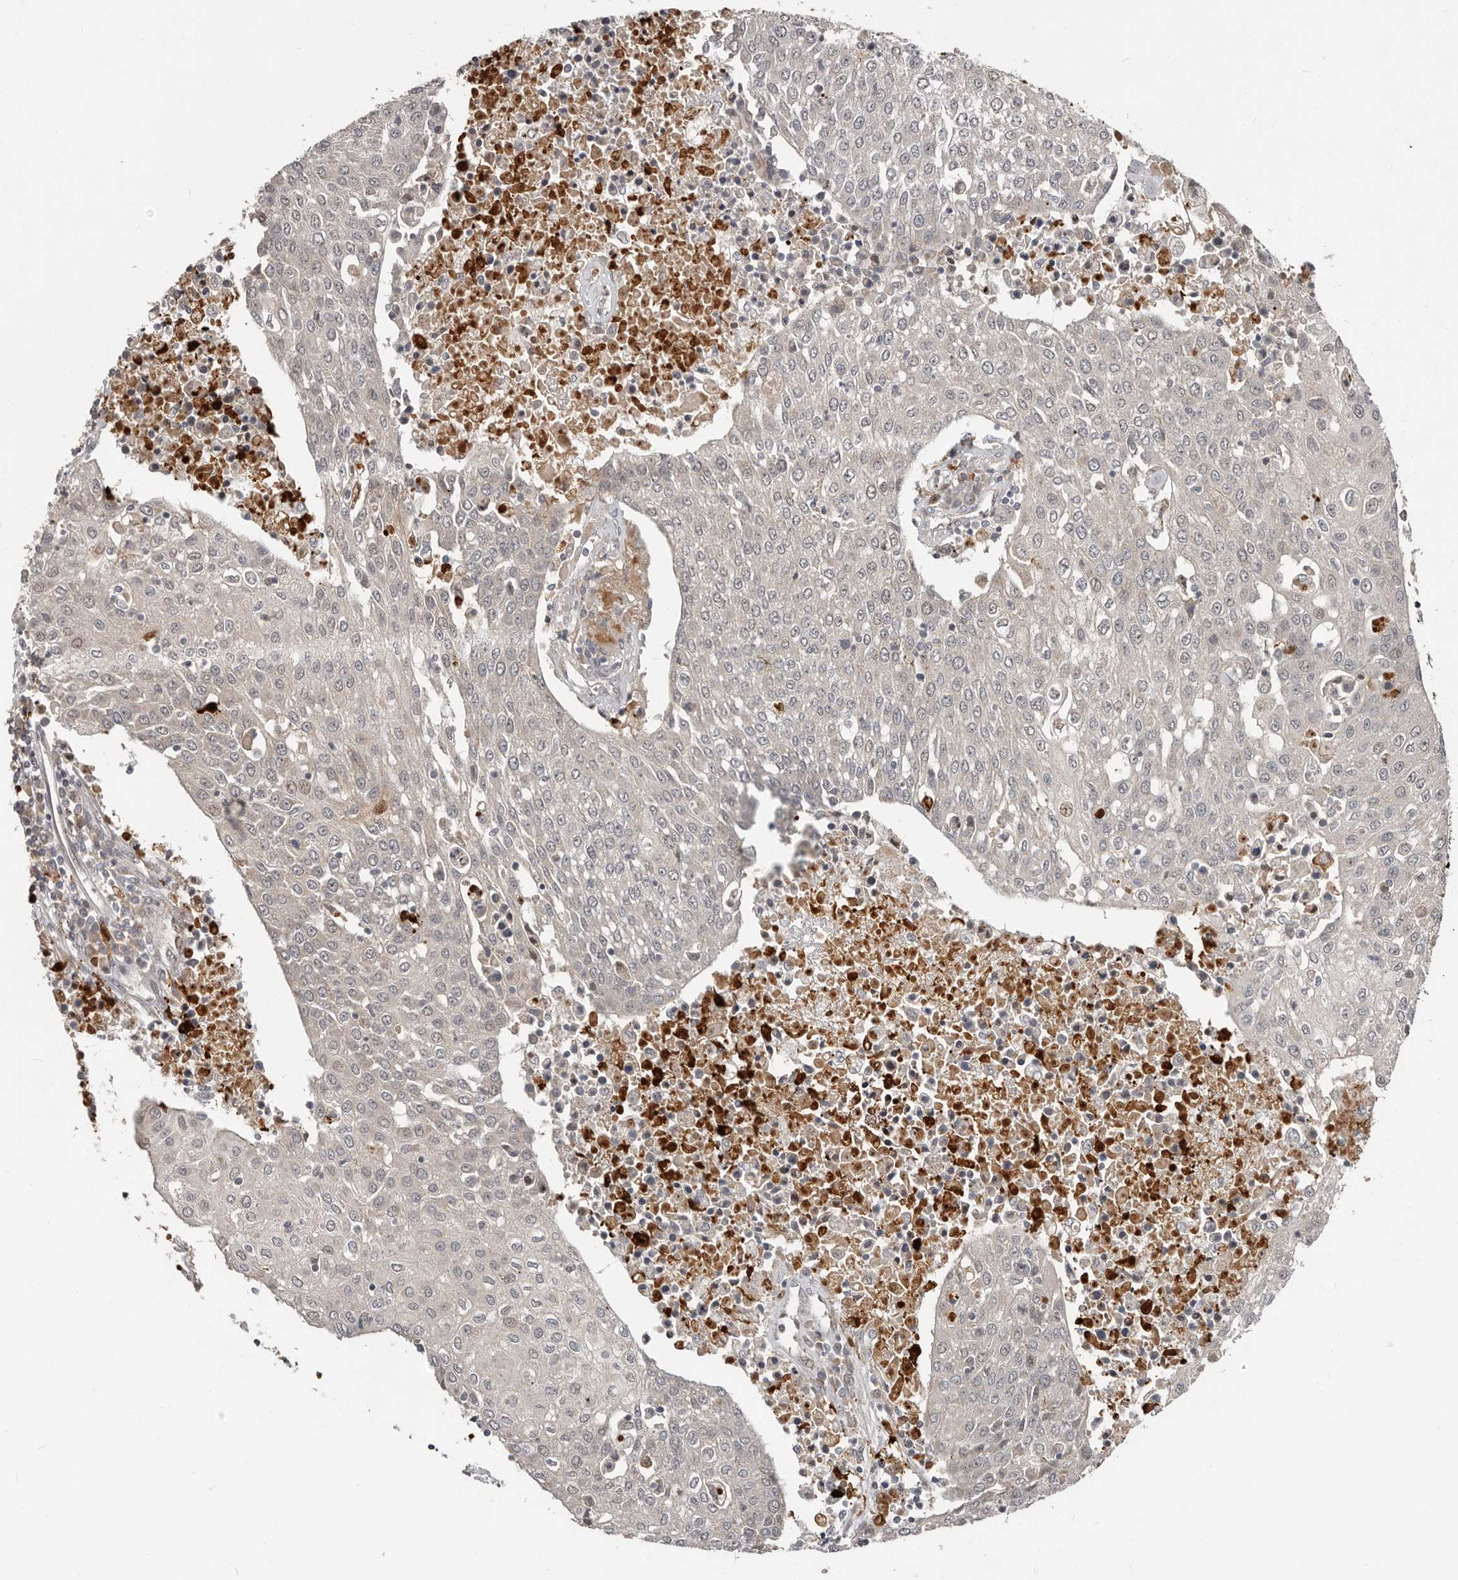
{"staining": {"intensity": "negative", "quantity": "none", "location": "none"}, "tissue": "urothelial cancer", "cell_type": "Tumor cells", "image_type": "cancer", "snomed": [{"axis": "morphology", "description": "Urothelial carcinoma, High grade"}, {"axis": "topography", "description": "Urinary bladder"}], "caption": "Immunohistochemistry (IHC) of human urothelial cancer shows no expression in tumor cells. (Stains: DAB (3,3'-diaminobenzidine) immunohistochemistry with hematoxylin counter stain, Microscopy: brightfield microscopy at high magnification).", "gene": "APOL6", "patient": {"sex": "female", "age": 85}}